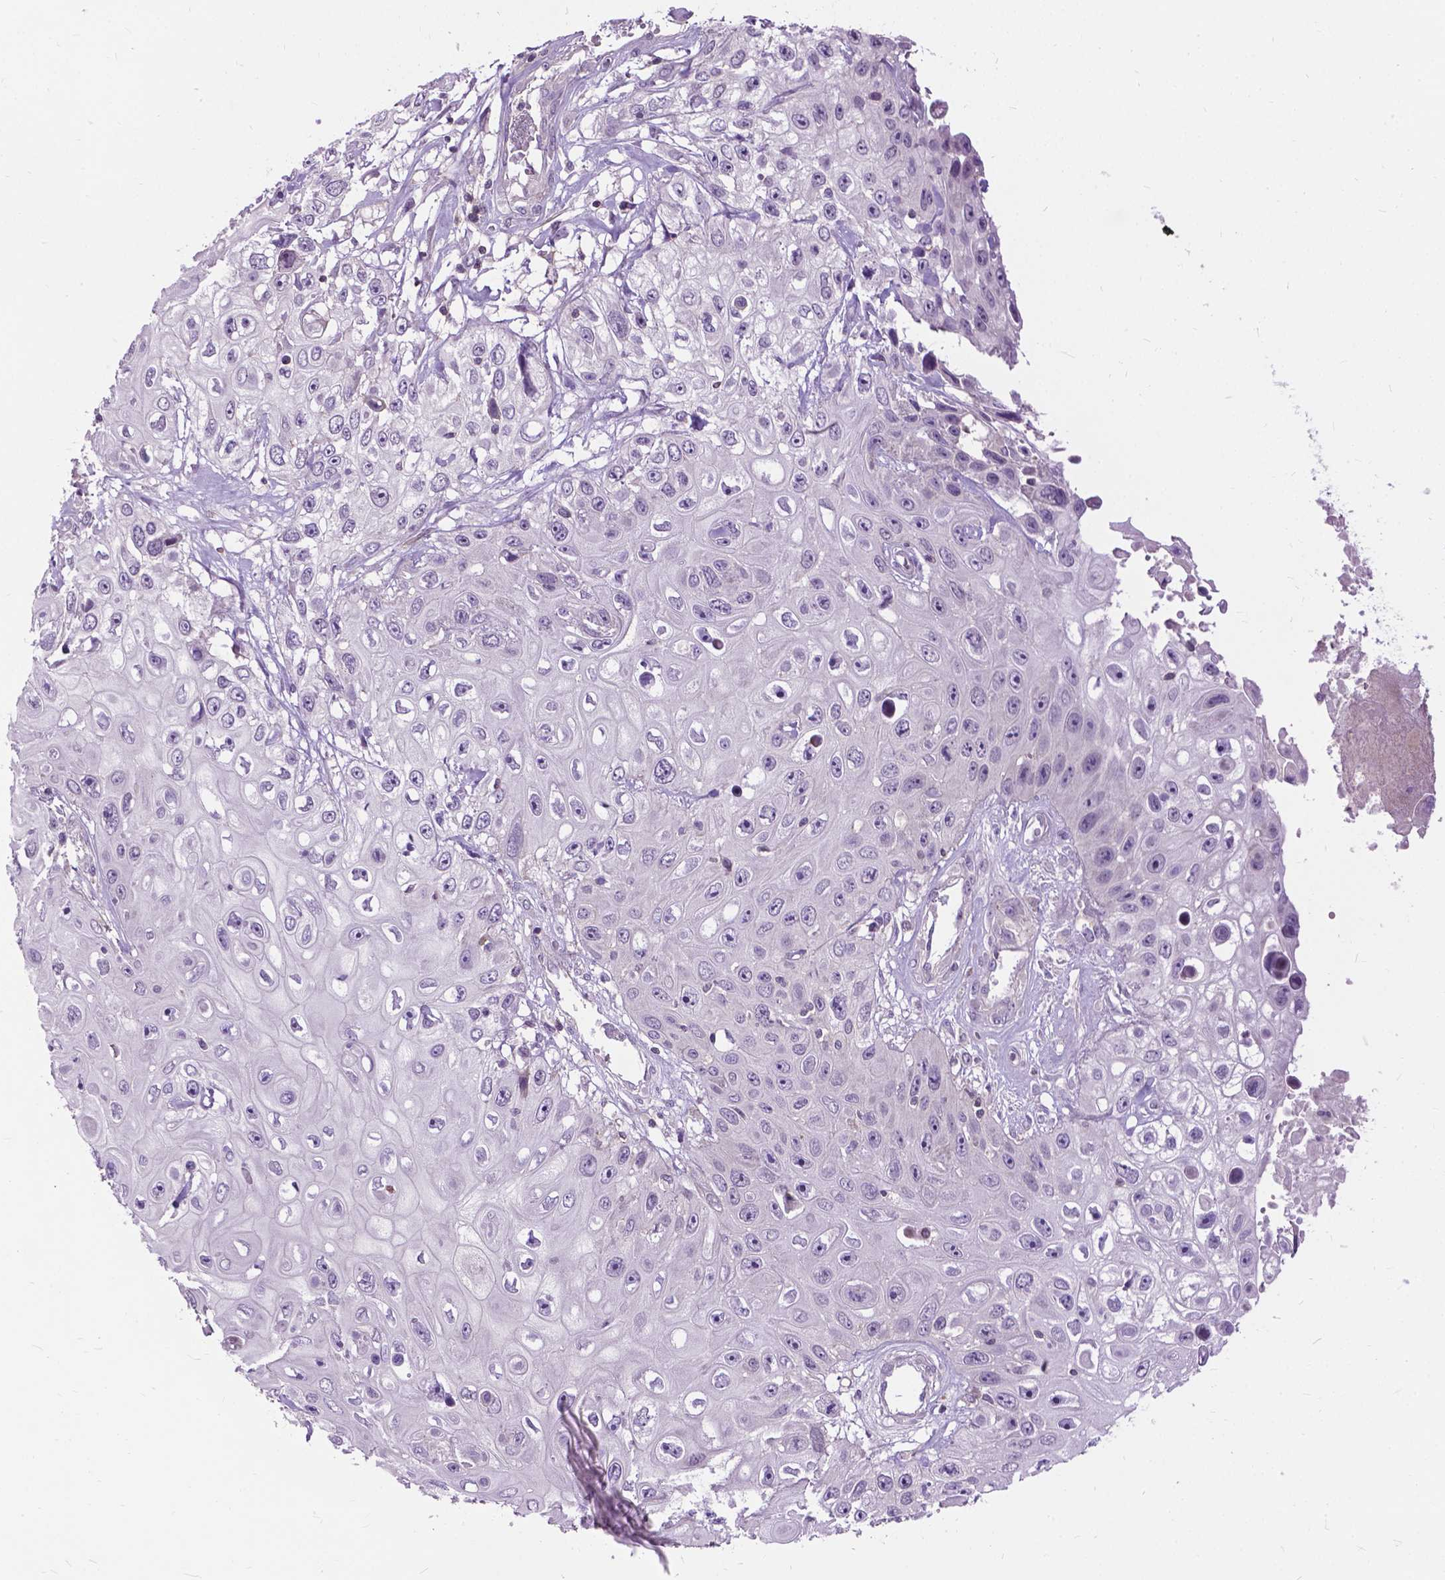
{"staining": {"intensity": "negative", "quantity": "none", "location": "none"}, "tissue": "skin cancer", "cell_type": "Tumor cells", "image_type": "cancer", "snomed": [{"axis": "morphology", "description": "Squamous cell carcinoma, NOS"}, {"axis": "topography", "description": "Skin"}], "caption": "This is an immunohistochemistry (IHC) image of human skin squamous cell carcinoma. There is no positivity in tumor cells.", "gene": "JAK3", "patient": {"sex": "male", "age": 82}}